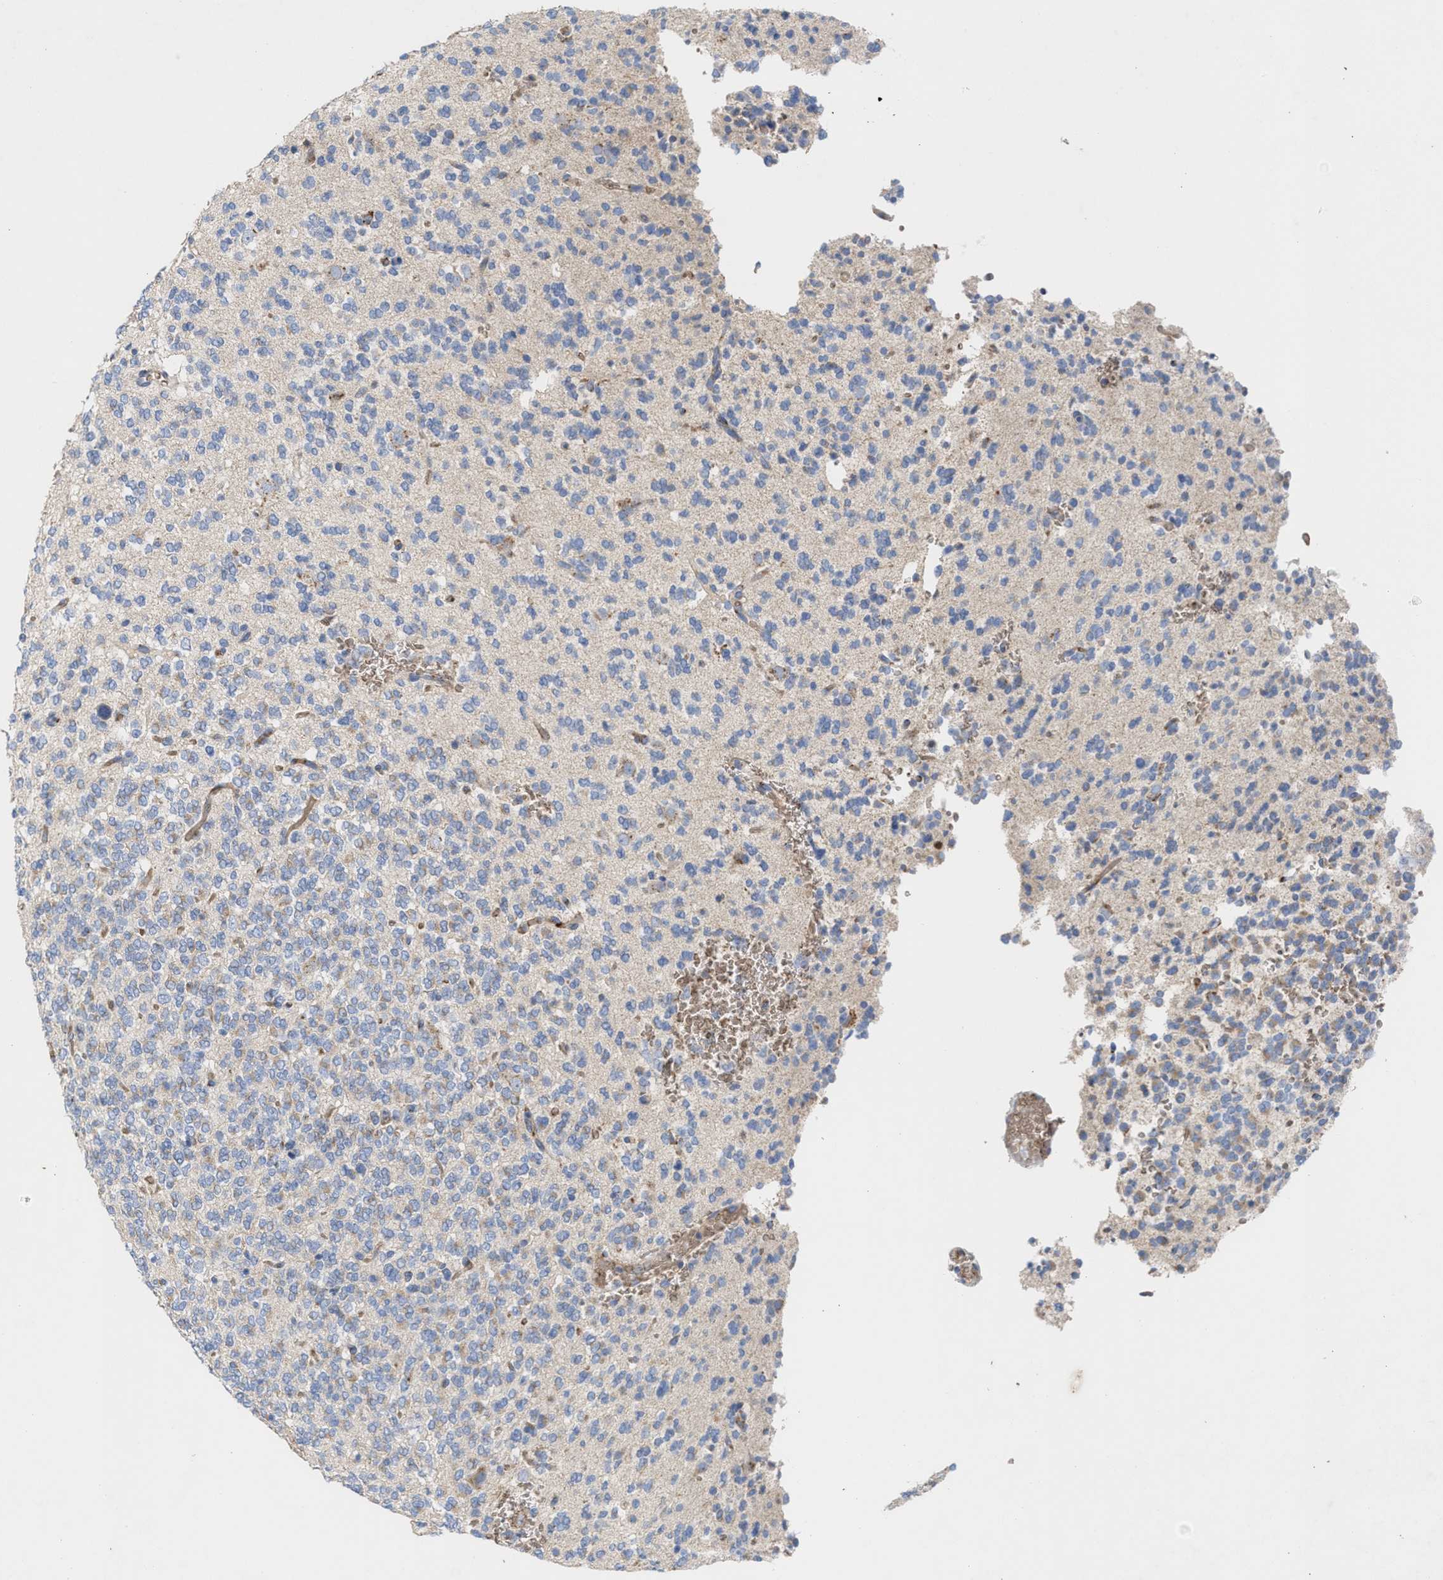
{"staining": {"intensity": "weak", "quantity": "<25%", "location": "cytoplasmic/membranous"}, "tissue": "glioma", "cell_type": "Tumor cells", "image_type": "cancer", "snomed": [{"axis": "morphology", "description": "Glioma, malignant, Low grade"}, {"axis": "topography", "description": "Brain"}], "caption": "There is no significant expression in tumor cells of glioma.", "gene": "CCL2", "patient": {"sex": "male", "age": 38}}